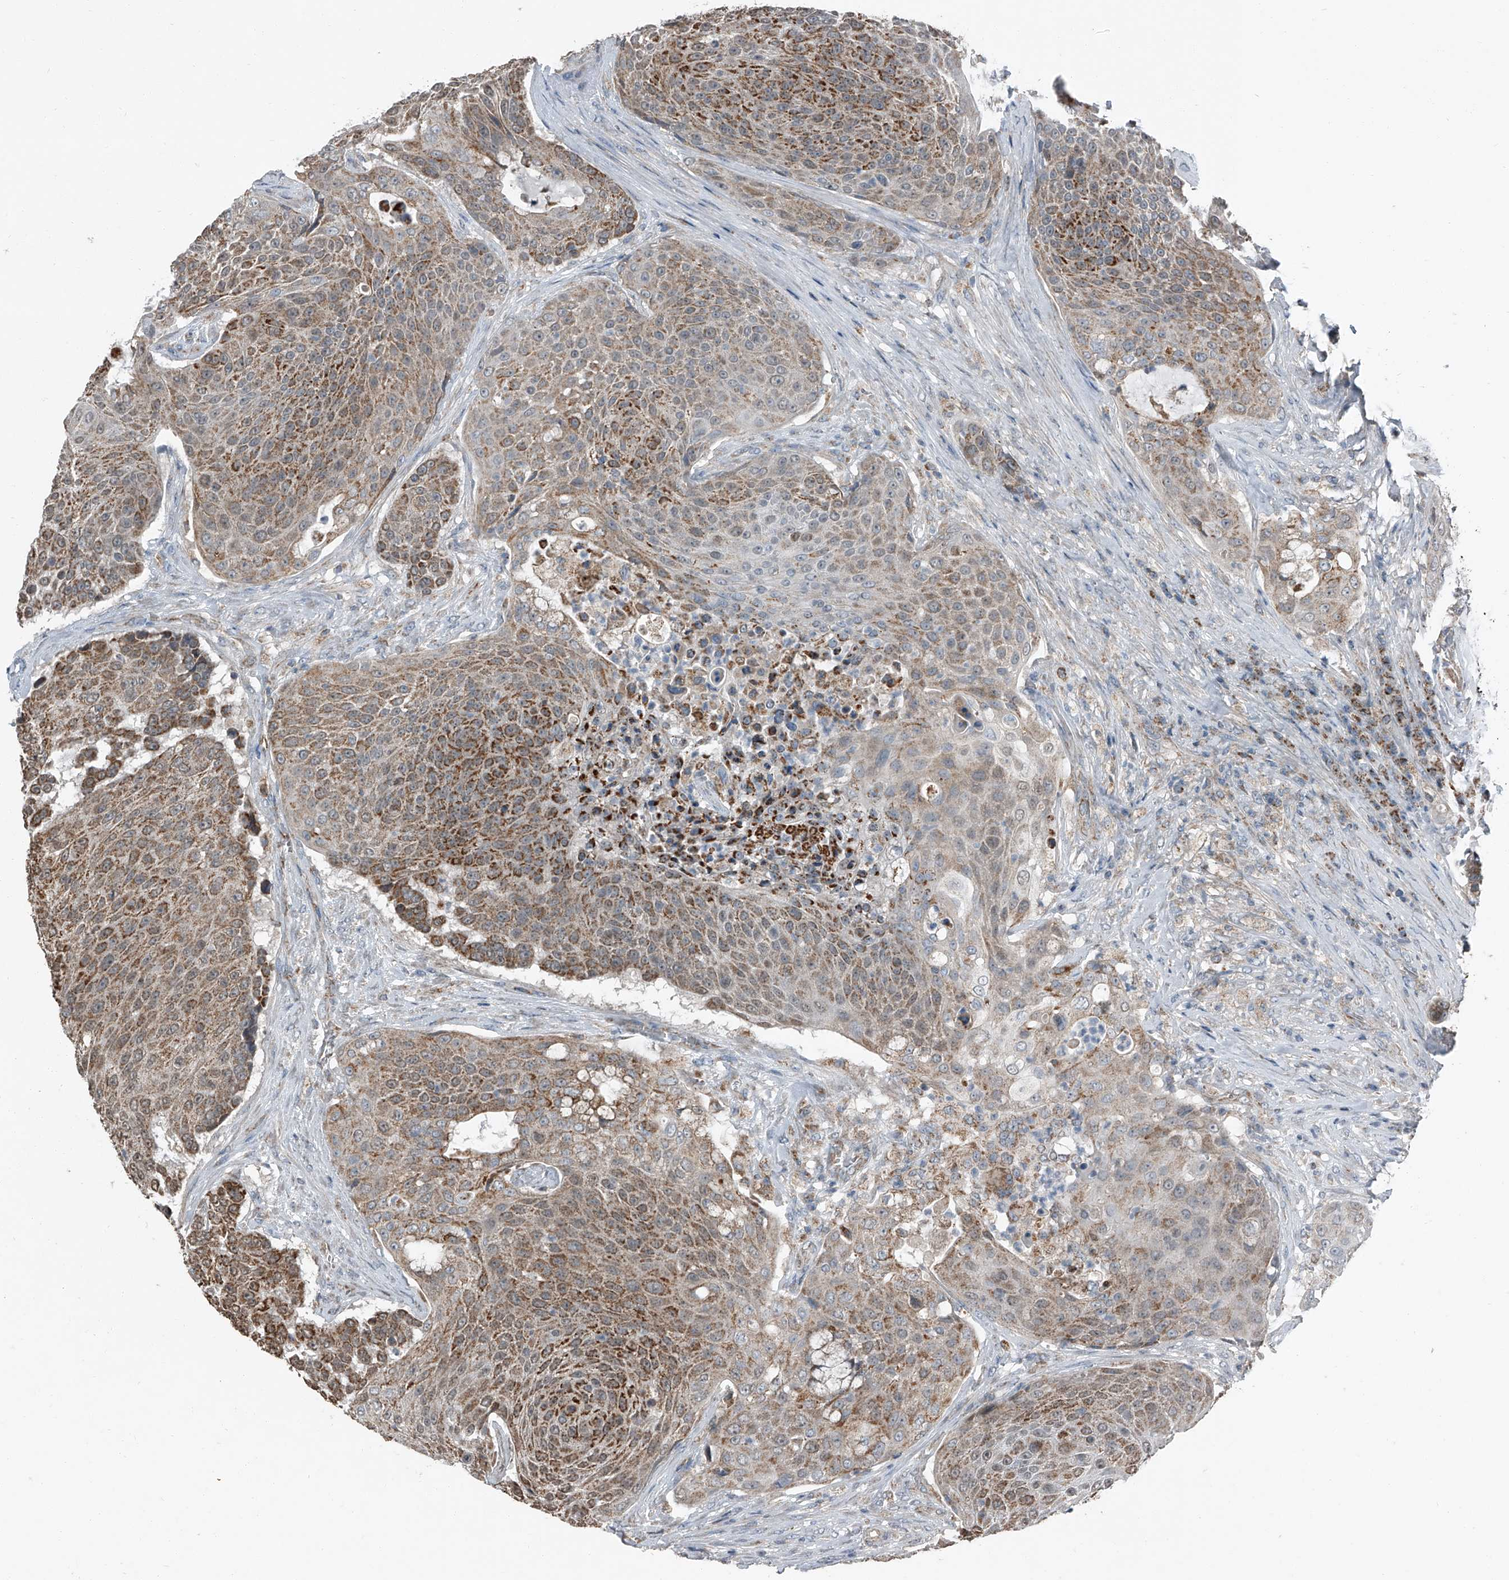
{"staining": {"intensity": "strong", "quantity": "25%-75%", "location": "cytoplasmic/membranous"}, "tissue": "urothelial cancer", "cell_type": "Tumor cells", "image_type": "cancer", "snomed": [{"axis": "morphology", "description": "Urothelial carcinoma, High grade"}, {"axis": "topography", "description": "Urinary bladder"}], "caption": "High-grade urothelial carcinoma was stained to show a protein in brown. There is high levels of strong cytoplasmic/membranous positivity in approximately 25%-75% of tumor cells.", "gene": "CHRNA7", "patient": {"sex": "female", "age": 63}}